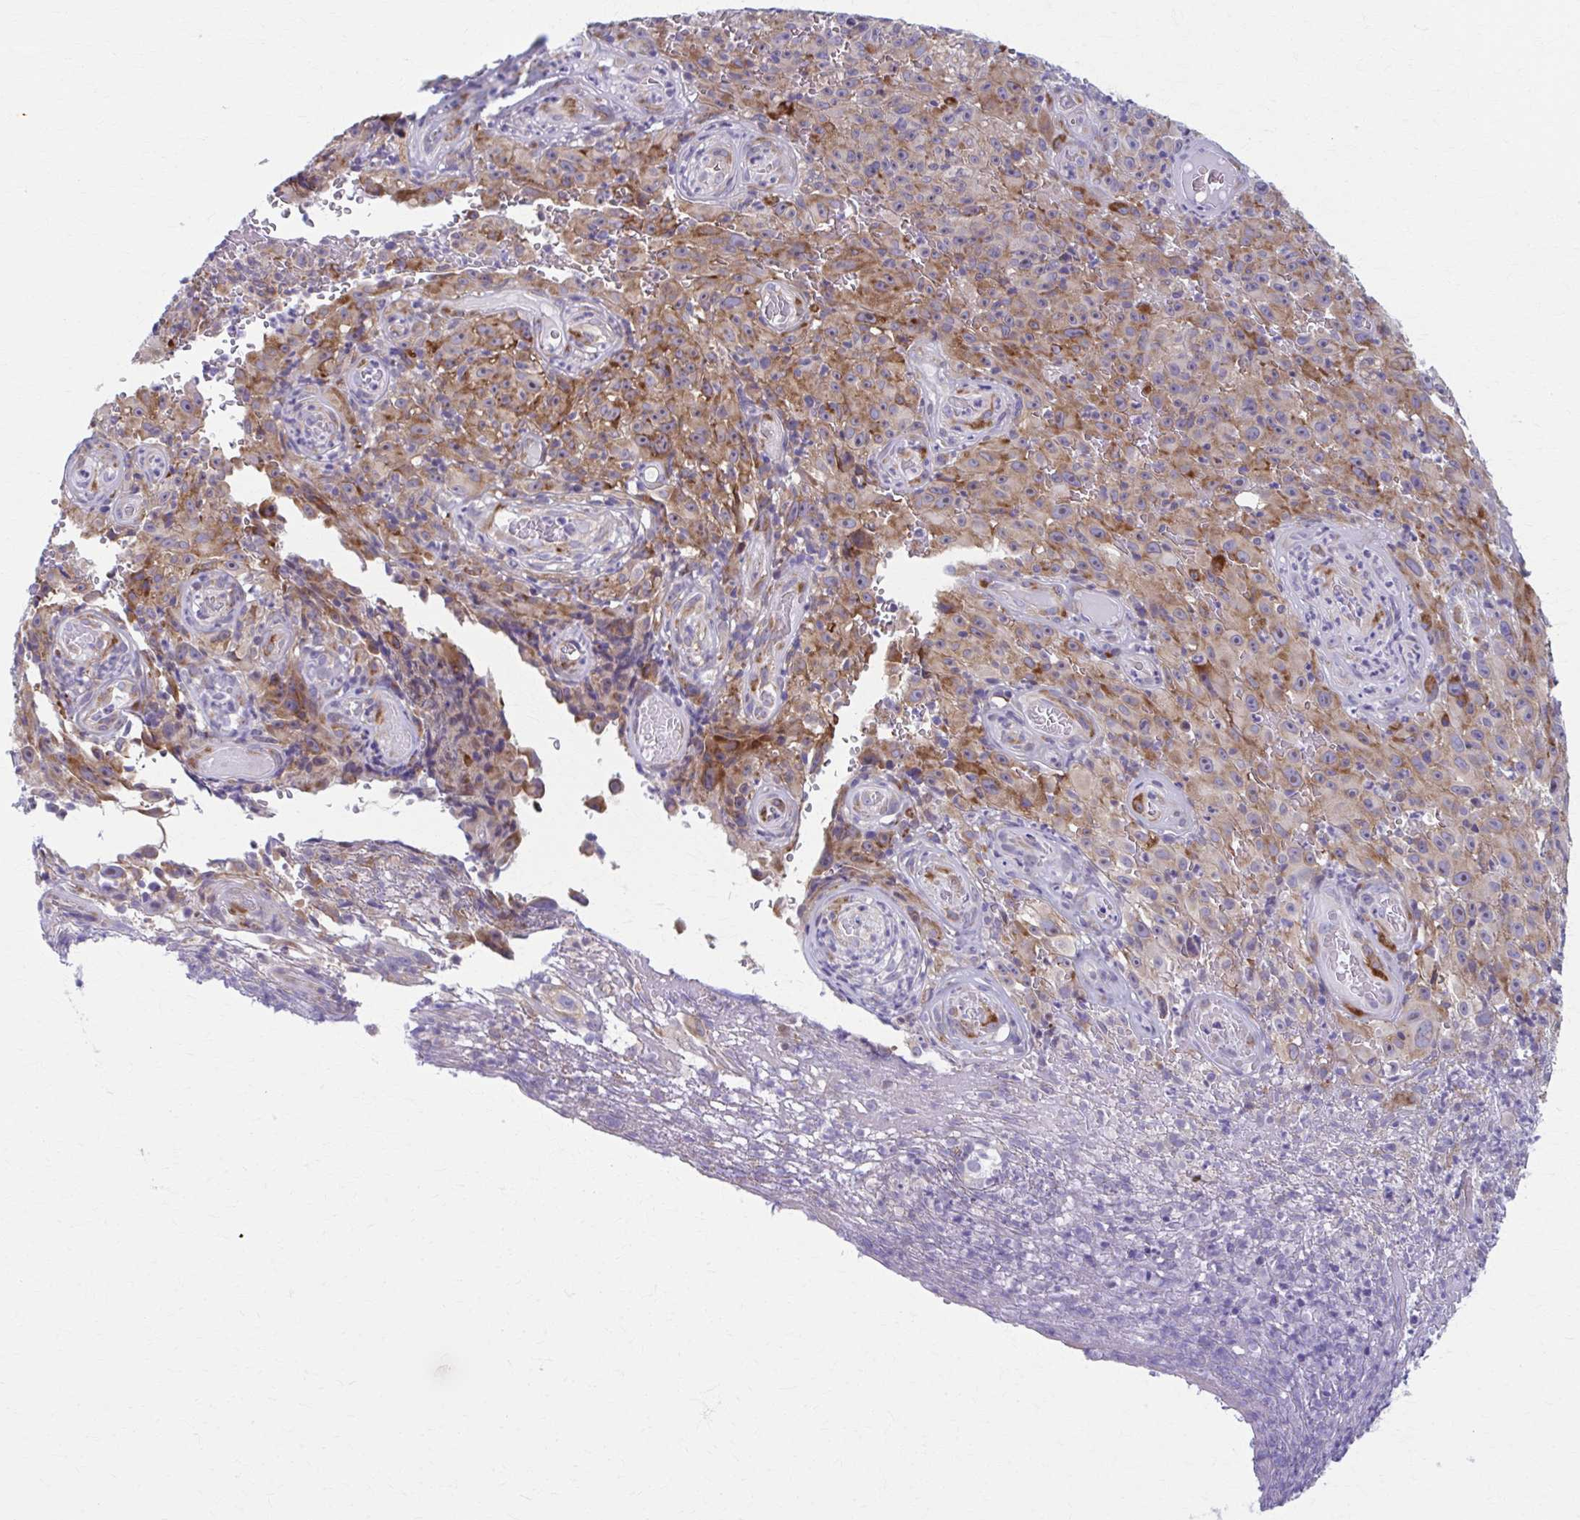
{"staining": {"intensity": "moderate", "quantity": ">75%", "location": "cytoplasmic/membranous"}, "tissue": "melanoma", "cell_type": "Tumor cells", "image_type": "cancer", "snomed": [{"axis": "morphology", "description": "Malignant melanoma, NOS"}, {"axis": "topography", "description": "Skin"}], "caption": "Immunohistochemistry (DAB) staining of human melanoma reveals moderate cytoplasmic/membranous protein positivity in about >75% of tumor cells.", "gene": "SPATS2L", "patient": {"sex": "female", "age": 82}}